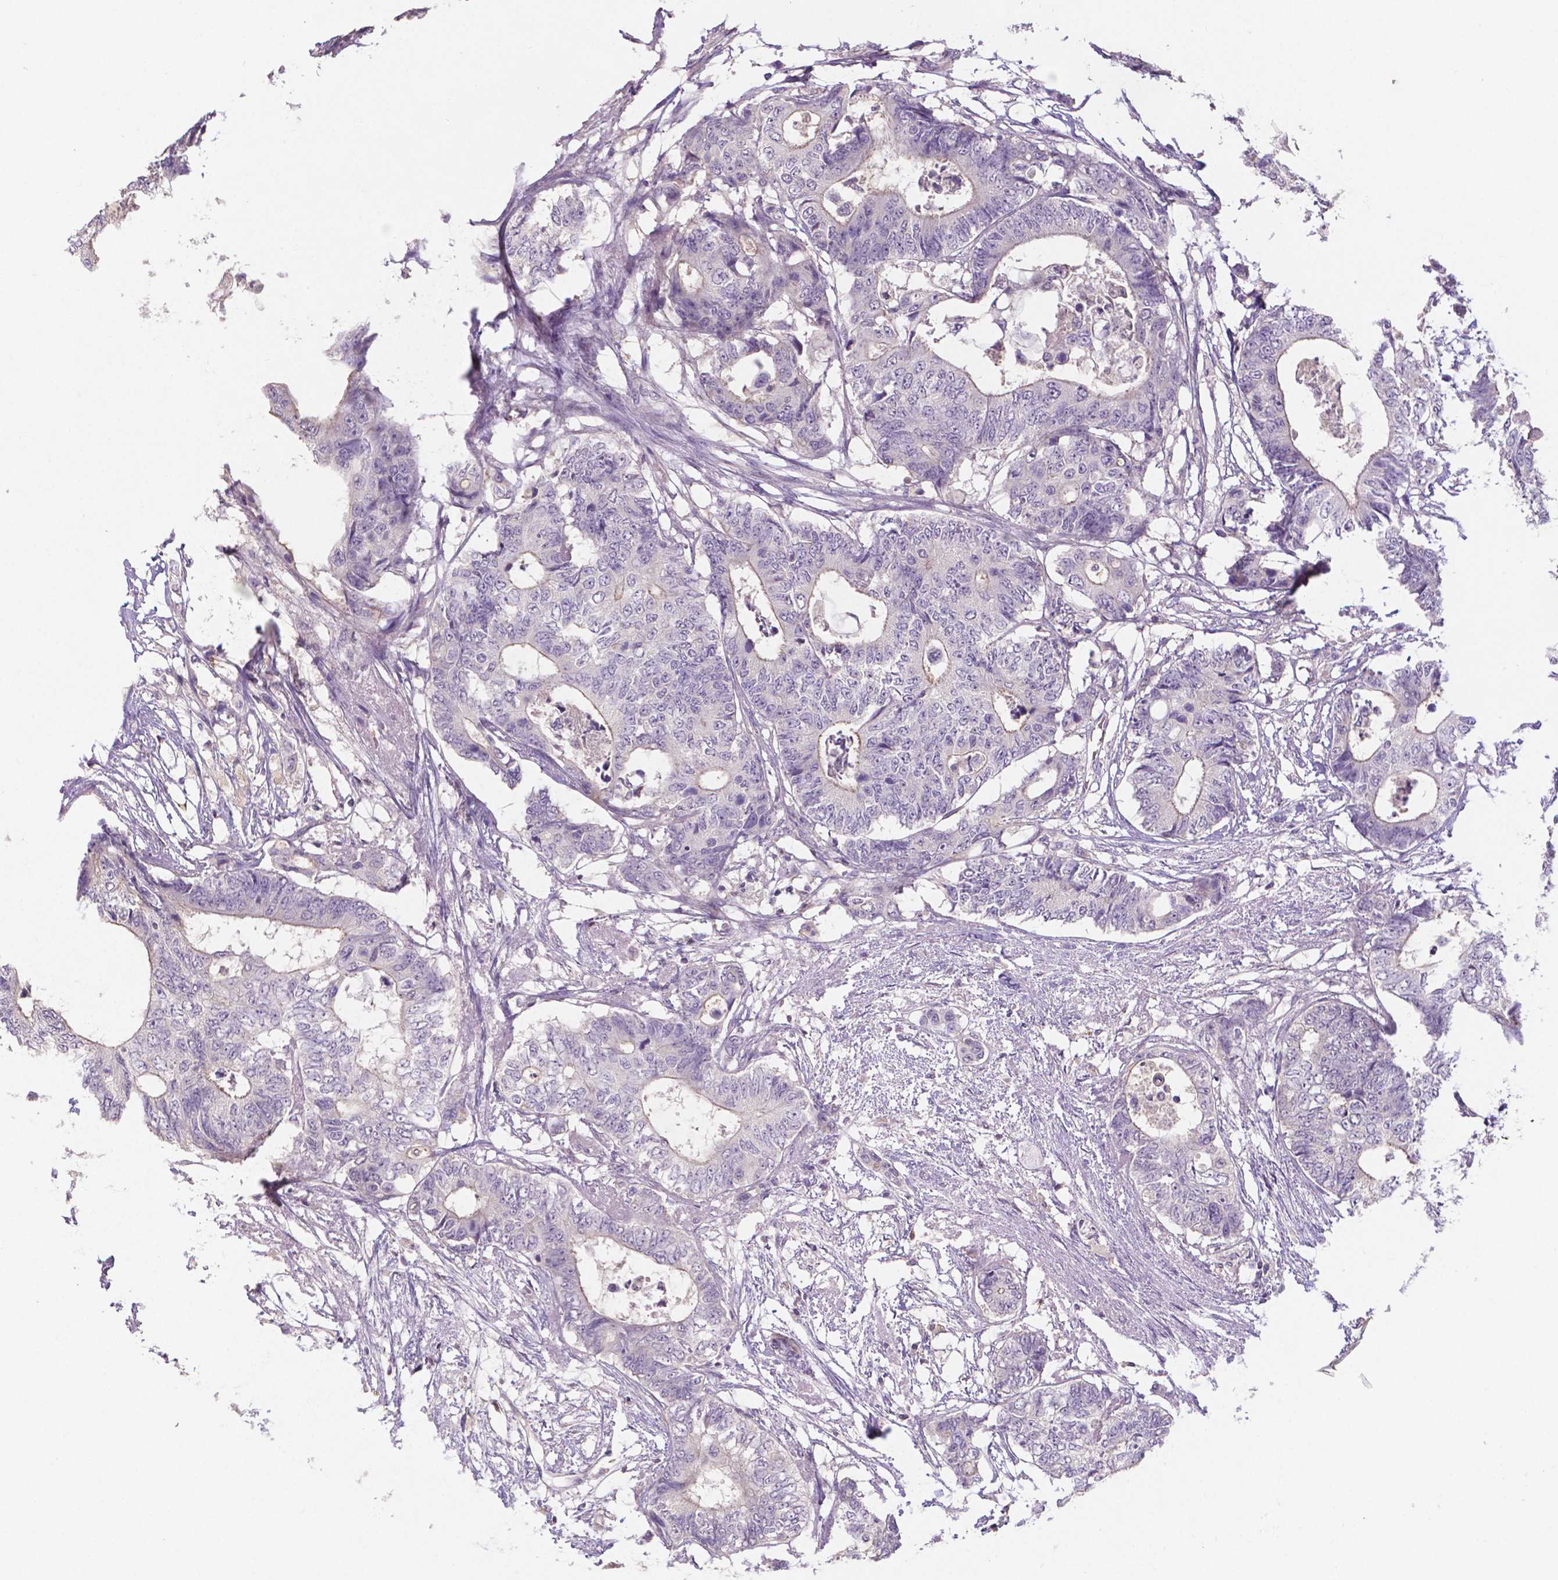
{"staining": {"intensity": "weak", "quantity": "25%-75%", "location": "cytoplasmic/membranous"}, "tissue": "colorectal cancer", "cell_type": "Tumor cells", "image_type": "cancer", "snomed": [{"axis": "morphology", "description": "Adenocarcinoma, NOS"}, {"axis": "topography", "description": "Colon"}], "caption": "The immunohistochemical stain highlights weak cytoplasmic/membranous staining in tumor cells of adenocarcinoma (colorectal) tissue.", "gene": "CRMP1", "patient": {"sex": "female", "age": 48}}